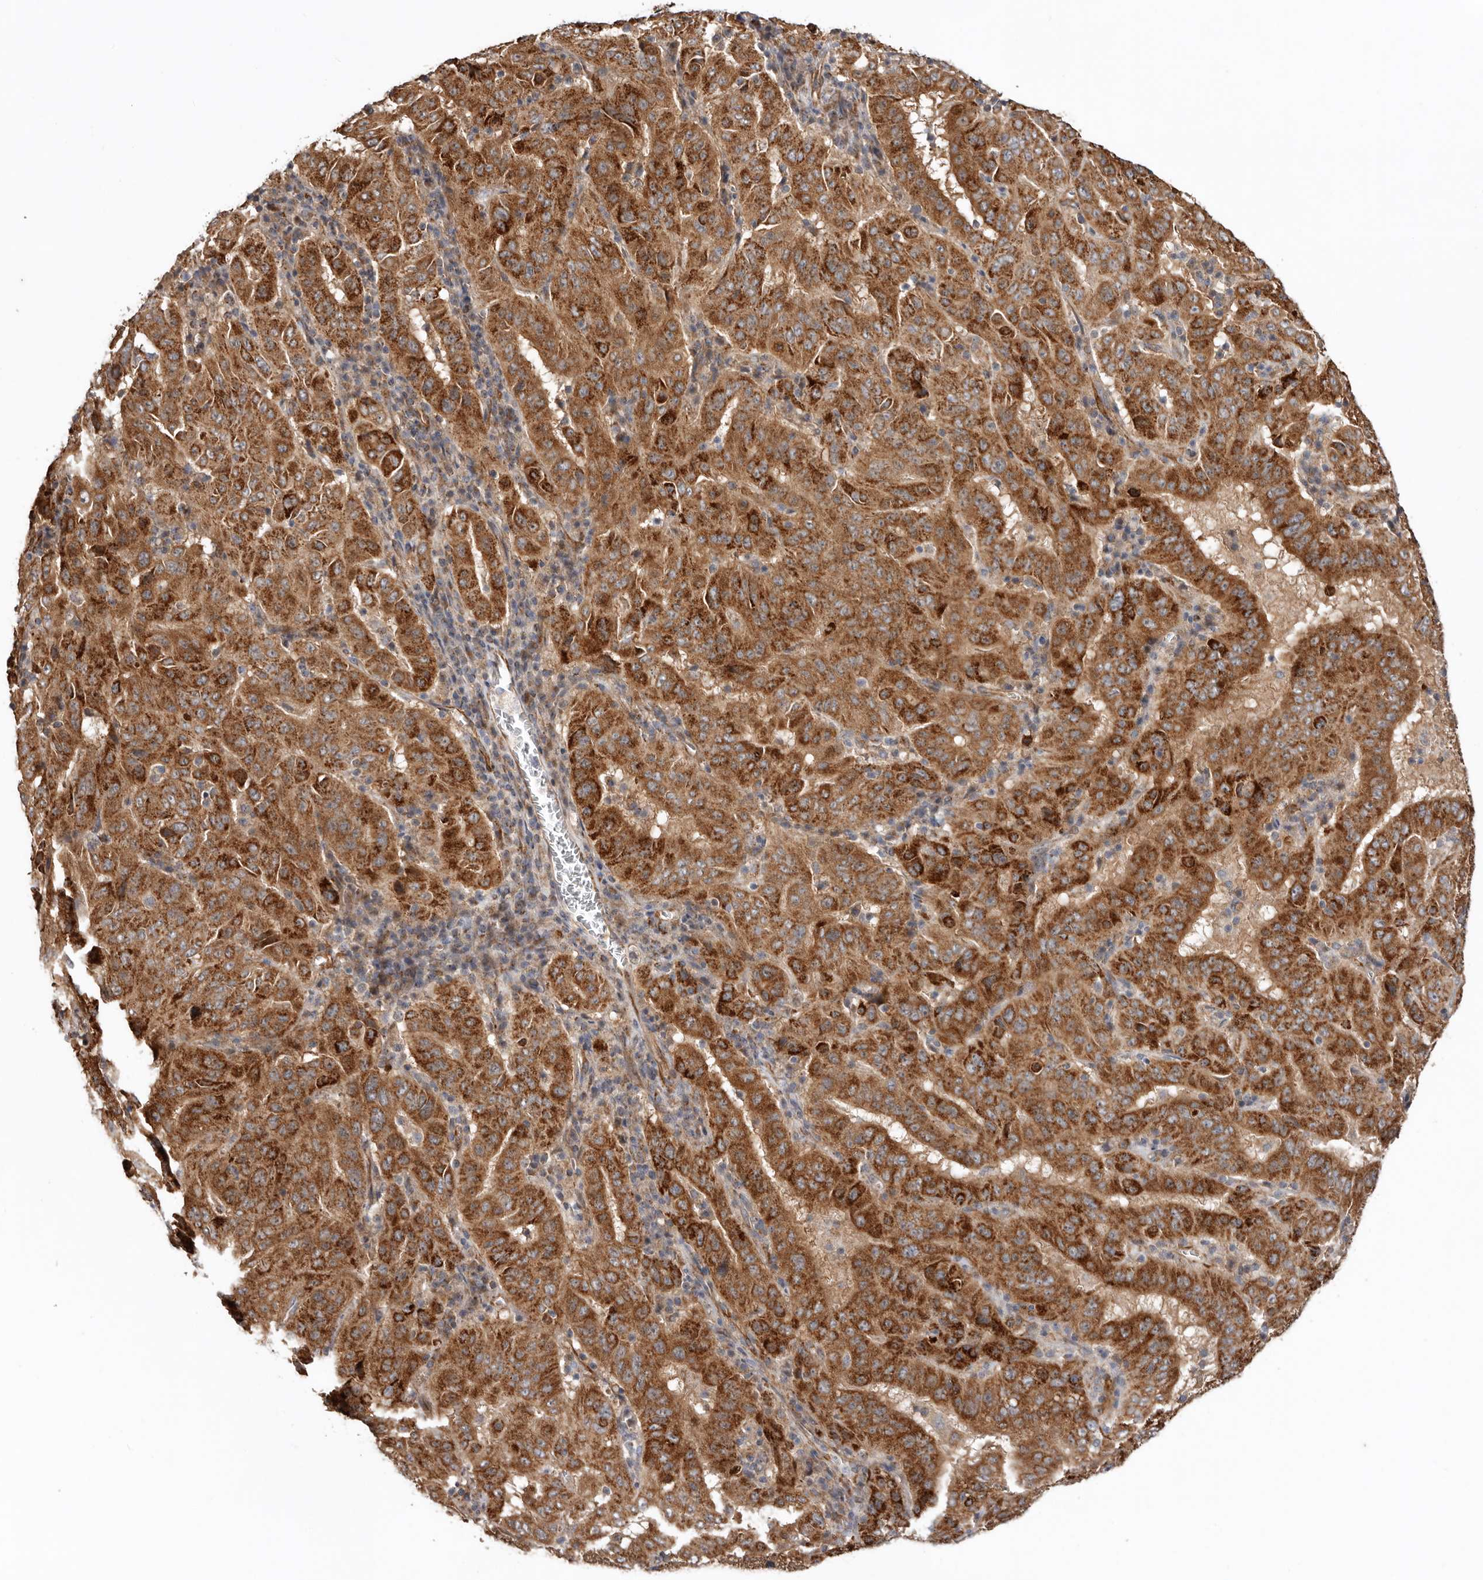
{"staining": {"intensity": "strong", "quantity": ">75%", "location": "cytoplasmic/membranous"}, "tissue": "pancreatic cancer", "cell_type": "Tumor cells", "image_type": "cancer", "snomed": [{"axis": "morphology", "description": "Adenocarcinoma, NOS"}, {"axis": "topography", "description": "Pancreas"}], "caption": "Protein analysis of pancreatic cancer tissue exhibits strong cytoplasmic/membranous positivity in about >75% of tumor cells.", "gene": "PROKR1", "patient": {"sex": "male", "age": 63}}